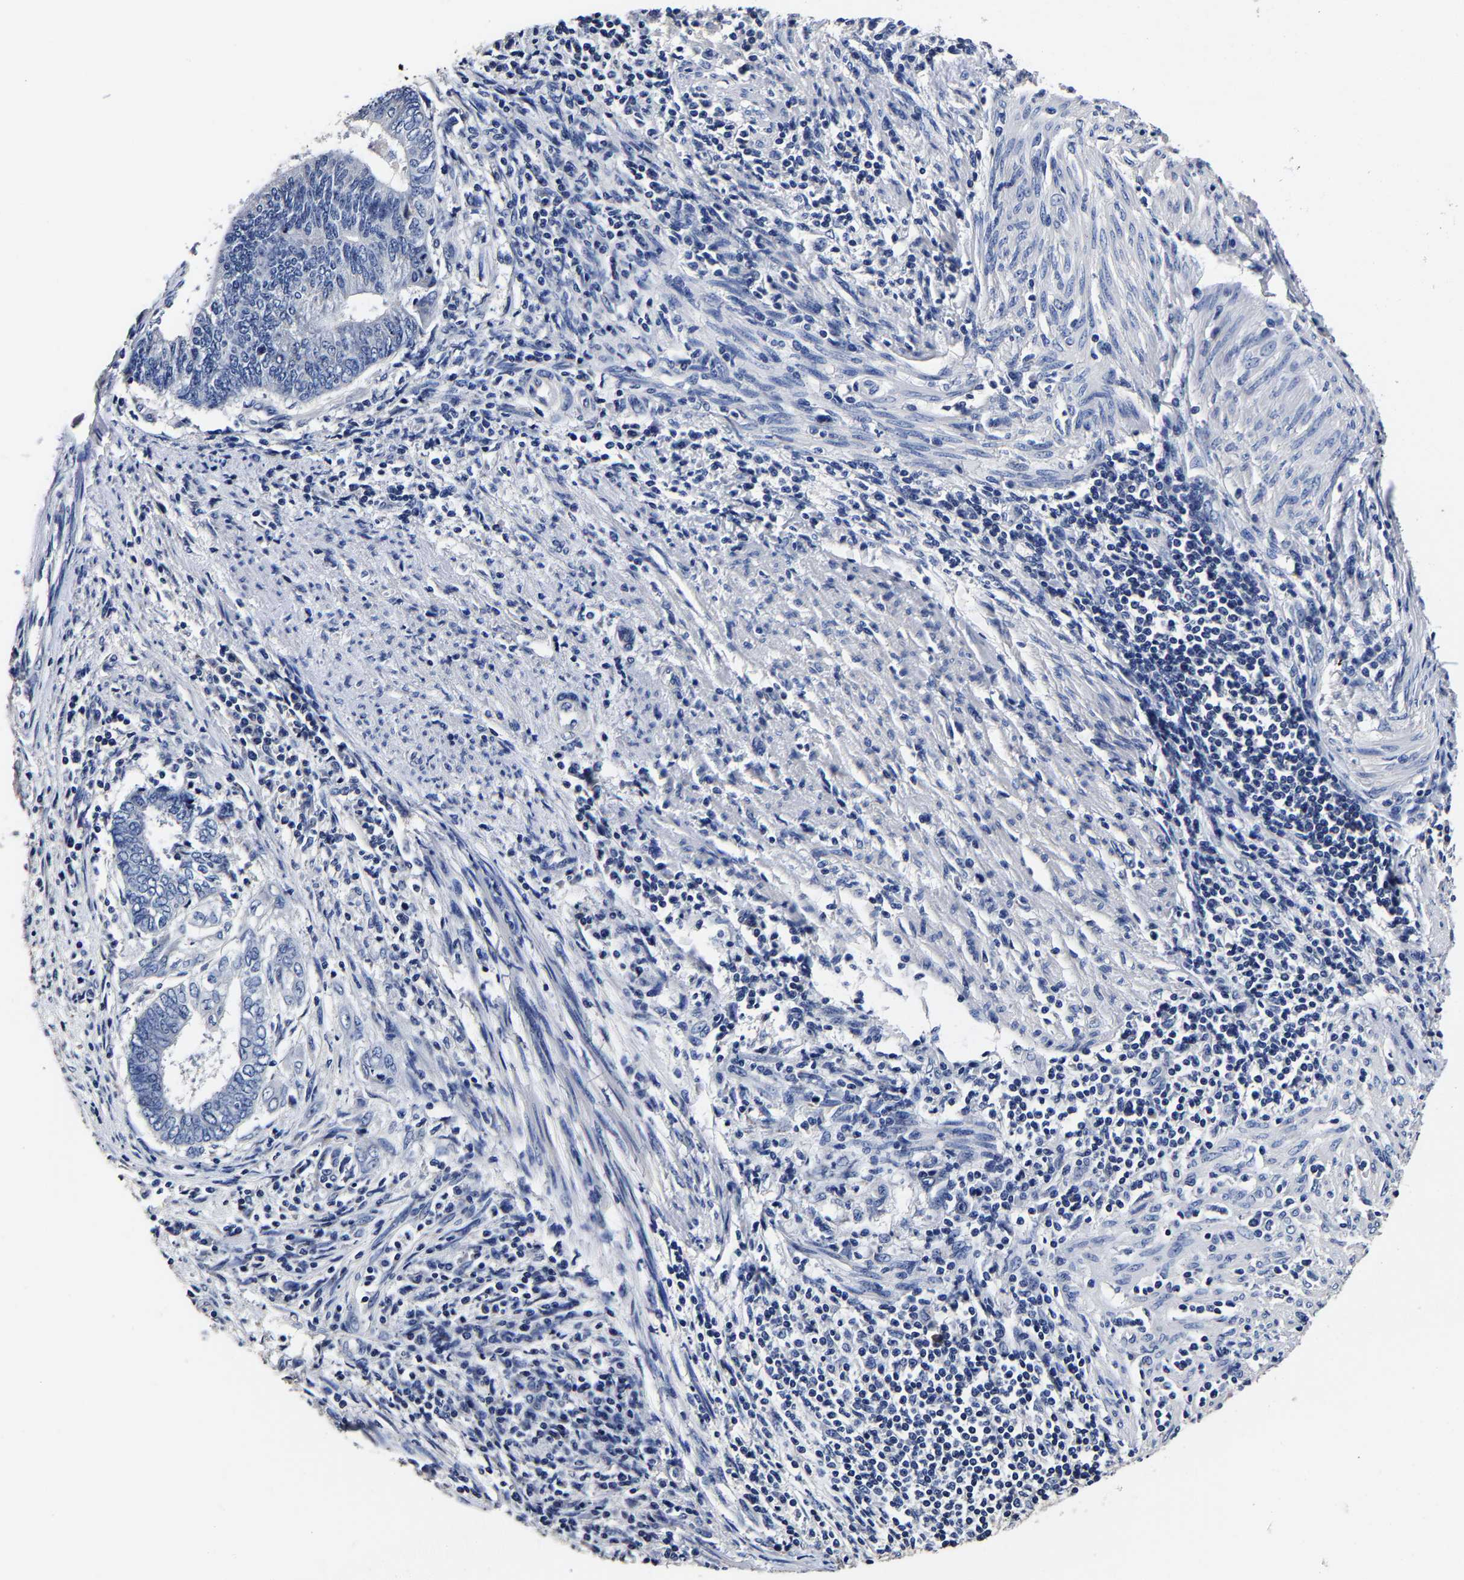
{"staining": {"intensity": "negative", "quantity": "none", "location": "none"}, "tissue": "endometrial cancer", "cell_type": "Tumor cells", "image_type": "cancer", "snomed": [{"axis": "morphology", "description": "Adenocarcinoma, NOS"}, {"axis": "topography", "description": "Uterus"}, {"axis": "topography", "description": "Endometrium"}], "caption": "This is an IHC micrograph of human endometrial adenocarcinoma. There is no expression in tumor cells.", "gene": "AKAP4", "patient": {"sex": "female", "age": 70}}